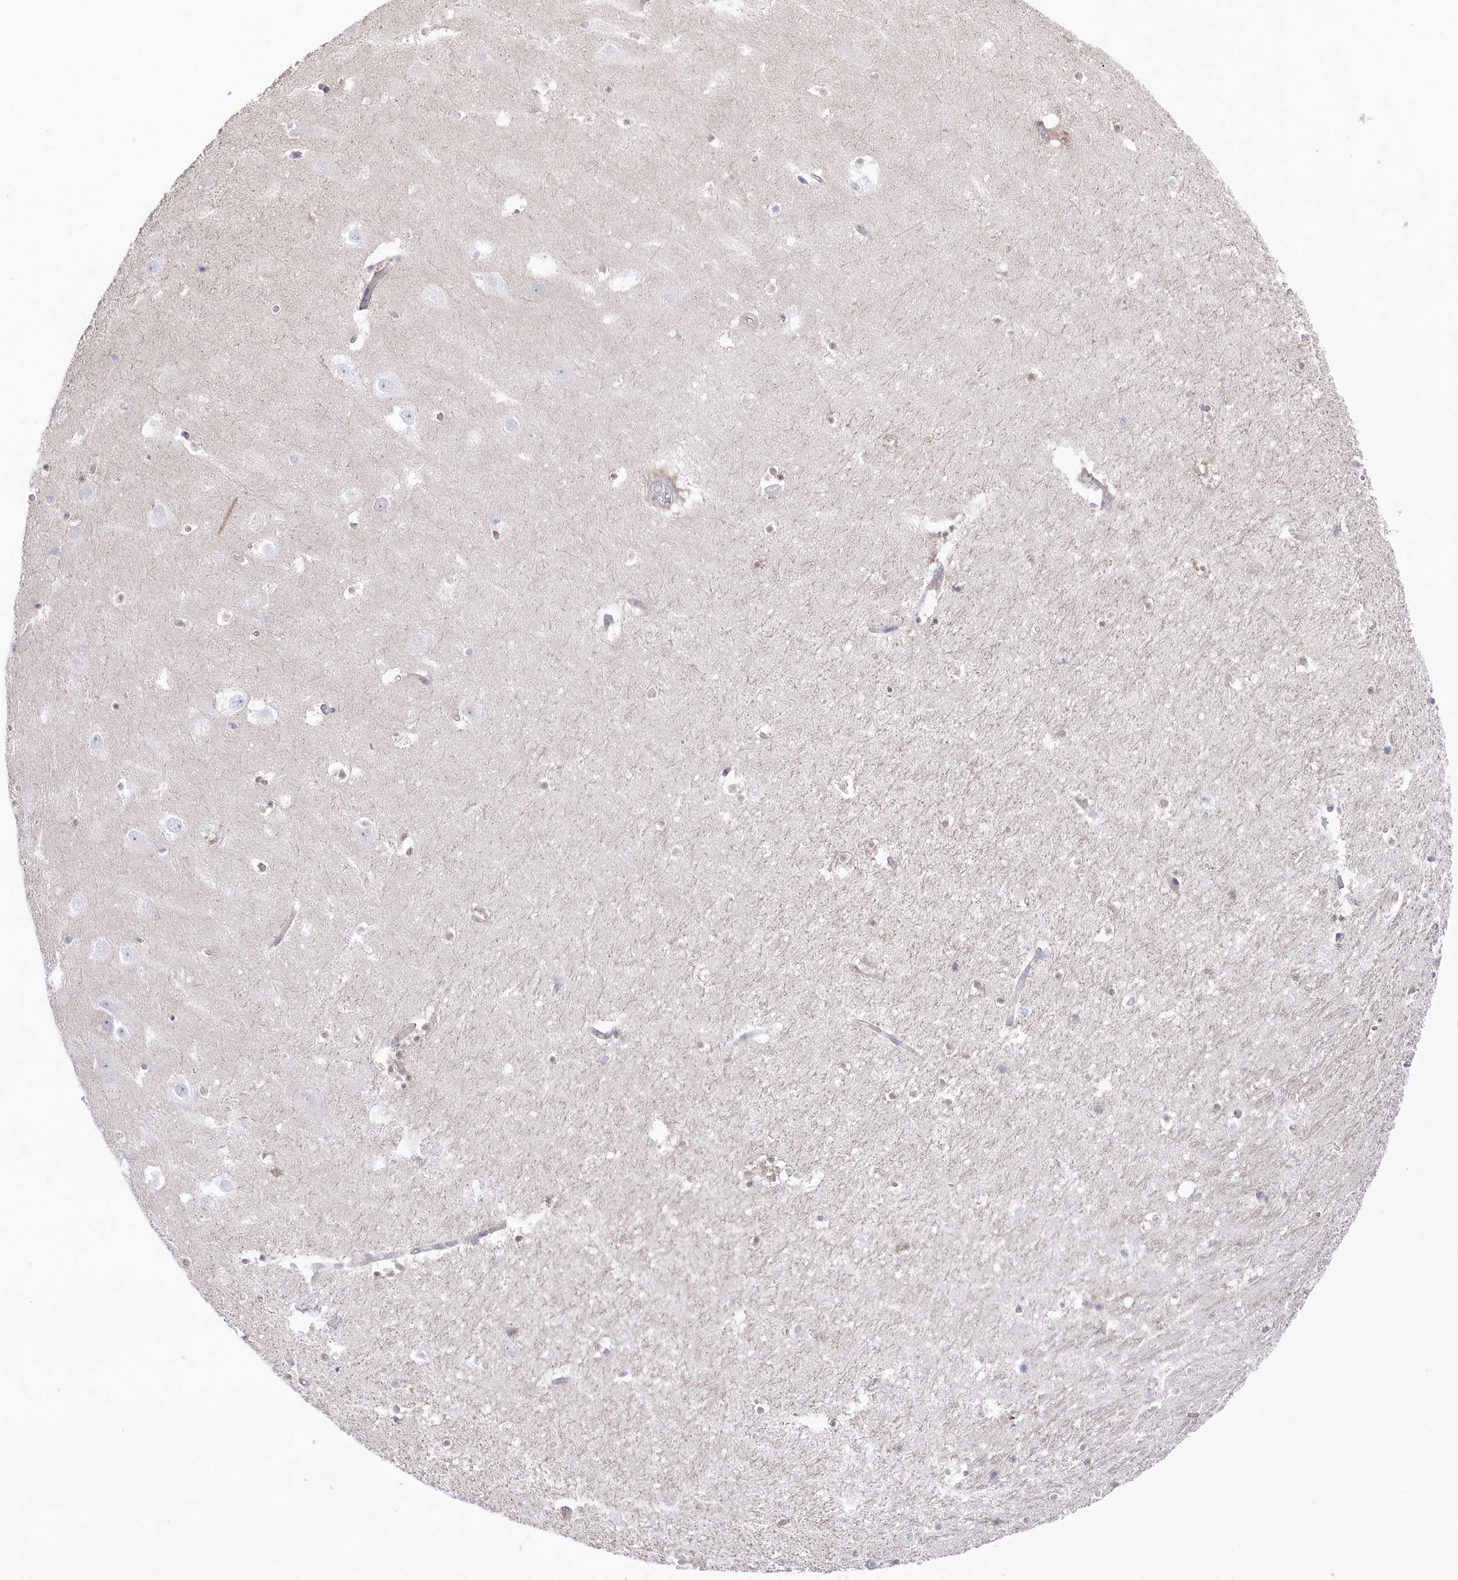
{"staining": {"intensity": "negative", "quantity": "none", "location": "none"}, "tissue": "hippocampus", "cell_type": "Glial cells", "image_type": "normal", "snomed": [{"axis": "morphology", "description": "Normal tissue, NOS"}, {"axis": "topography", "description": "Hippocampus"}], "caption": "IHC photomicrograph of normal hippocampus stained for a protein (brown), which exhibits no expression in glial cells. The staining was performed using DAB to visualize the protein expression in brown, while the nuclei were stained in blue with hematoxylin (Magnification: 20x).", "gene": "AAMDC", "patient": {"sex": "female", "age": 52}}